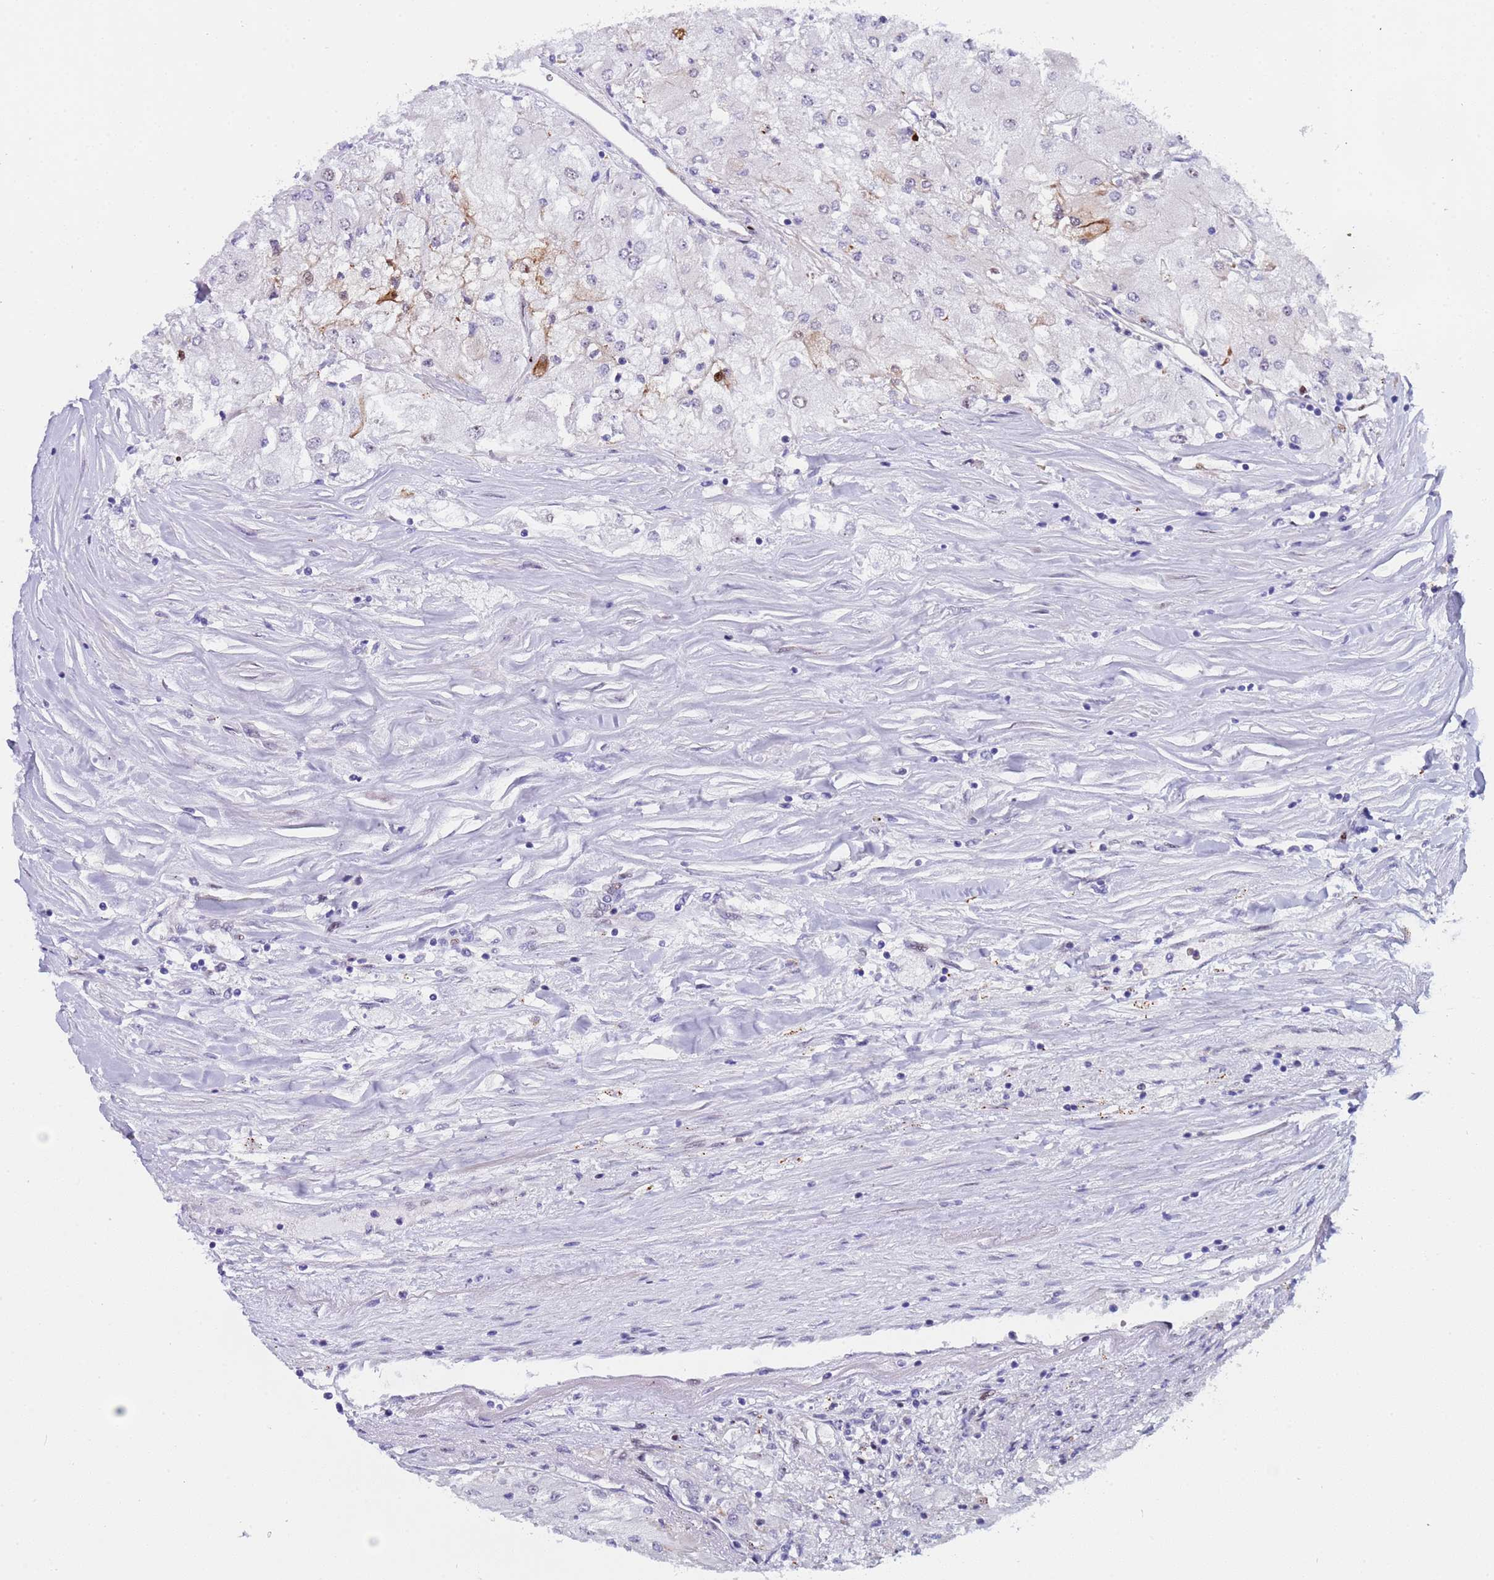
{"staining": {"intensity": "negative", "quantity": "none", "location": "none"}, "tissue": "renal cancer", "cell_type": "Tumor cells", "image_type": "cancer", "snomed": [{"axis": "morphology", "description": "Adenocarcinoma, NOS"}, {"axis": "topography", "description": "Kidney"}], "caption": "Renal cancer (adenocarcinoma) stained for a protein using immunohistochemistry (IHC) reveals no positivity tumor cells.", "gene": "POP5", "patient": {"sex": "male", "age": 80}}